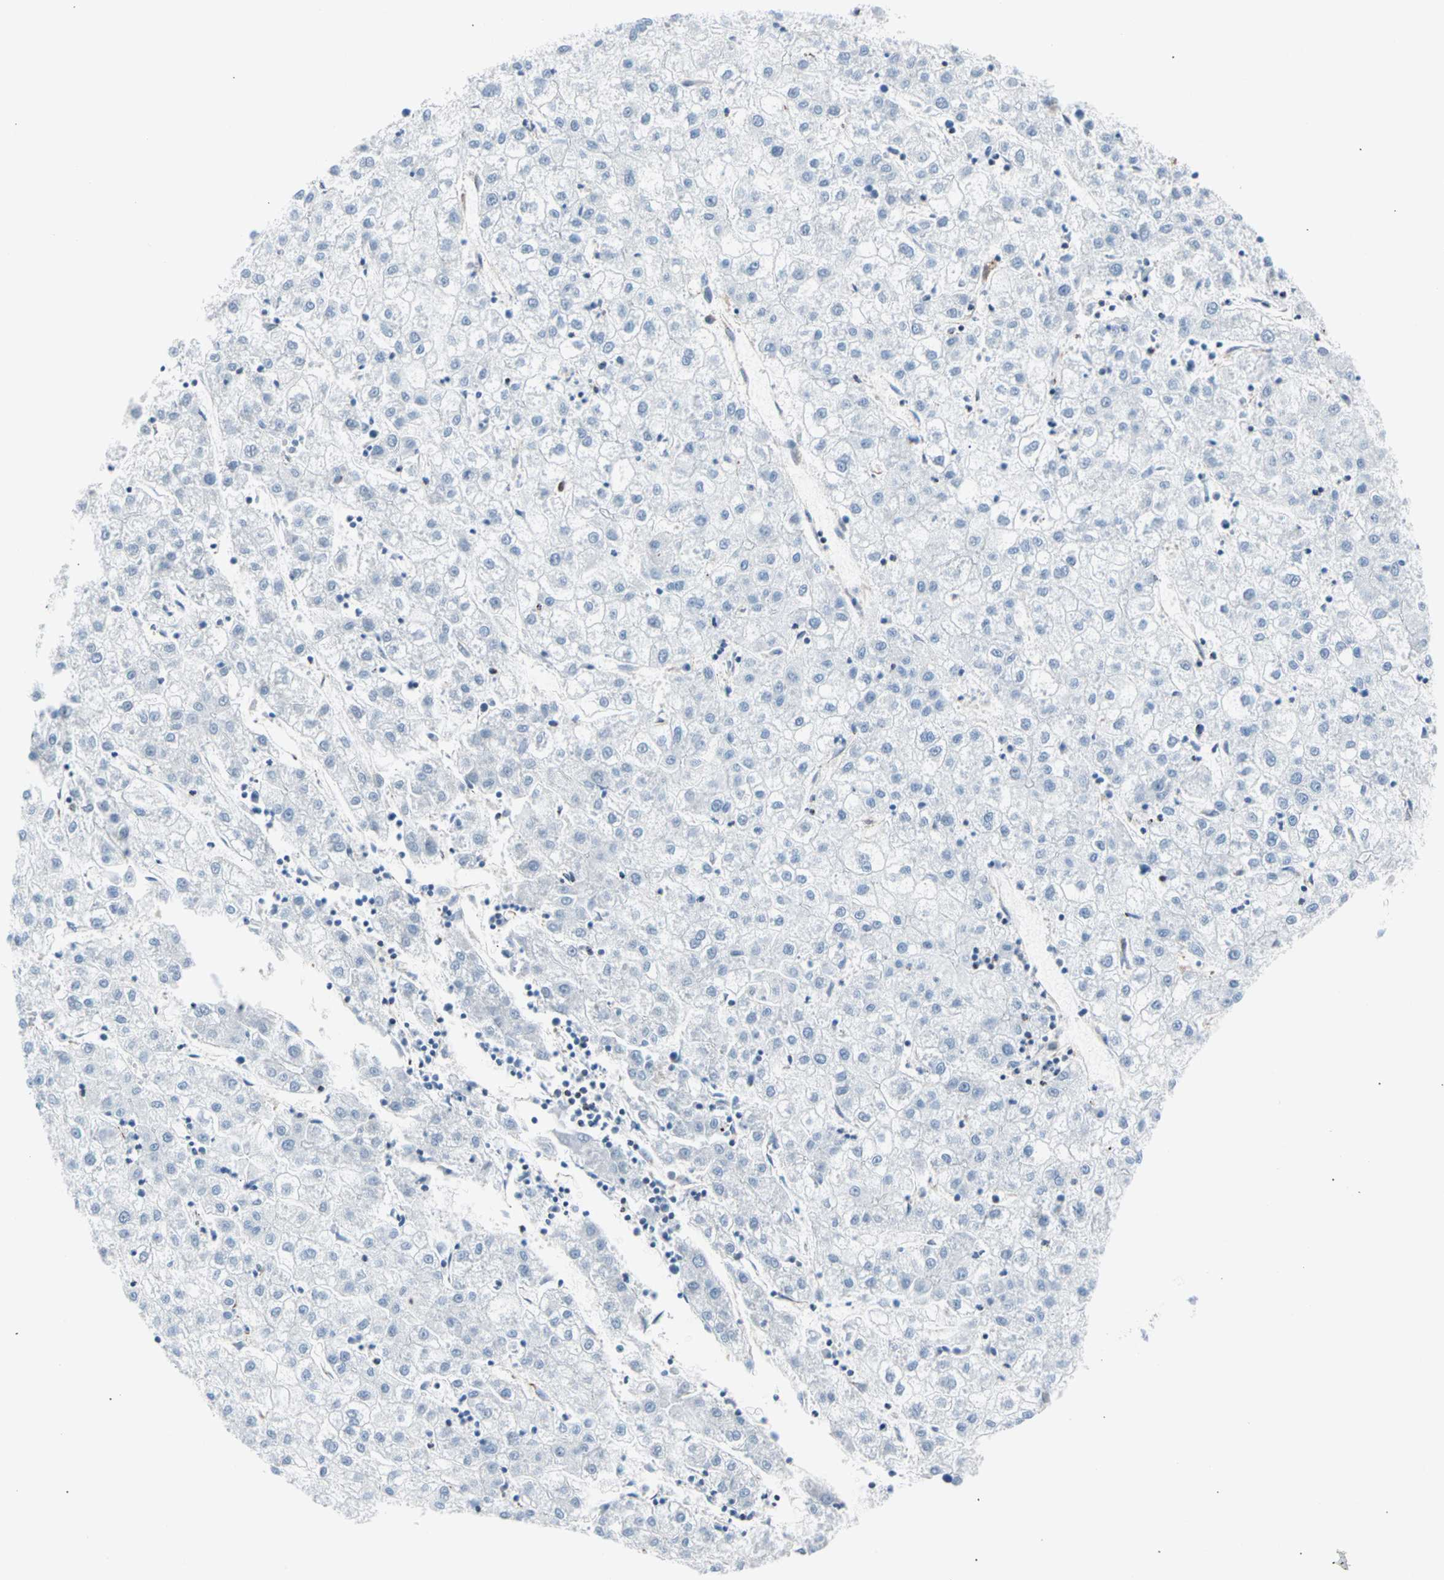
{"staining": {"intensity": "negative", "quantity": "none", "location": "none"}, "tissue": "liver cancer", "cell_type": "Tumor cells", "image_type": "cancer", "snomed": [{"axis": "morphology", "description": "Carcinoma, Hepatocellular, NOS"}, {"axis": "topography", "description": "Liver"}], "caption": "Human liver cancer stained for a protein using immunohistochemistry exhibits no staining in tumor cells.", "gene": "HK1", "patient": {"sex": "male", "age": 72}}